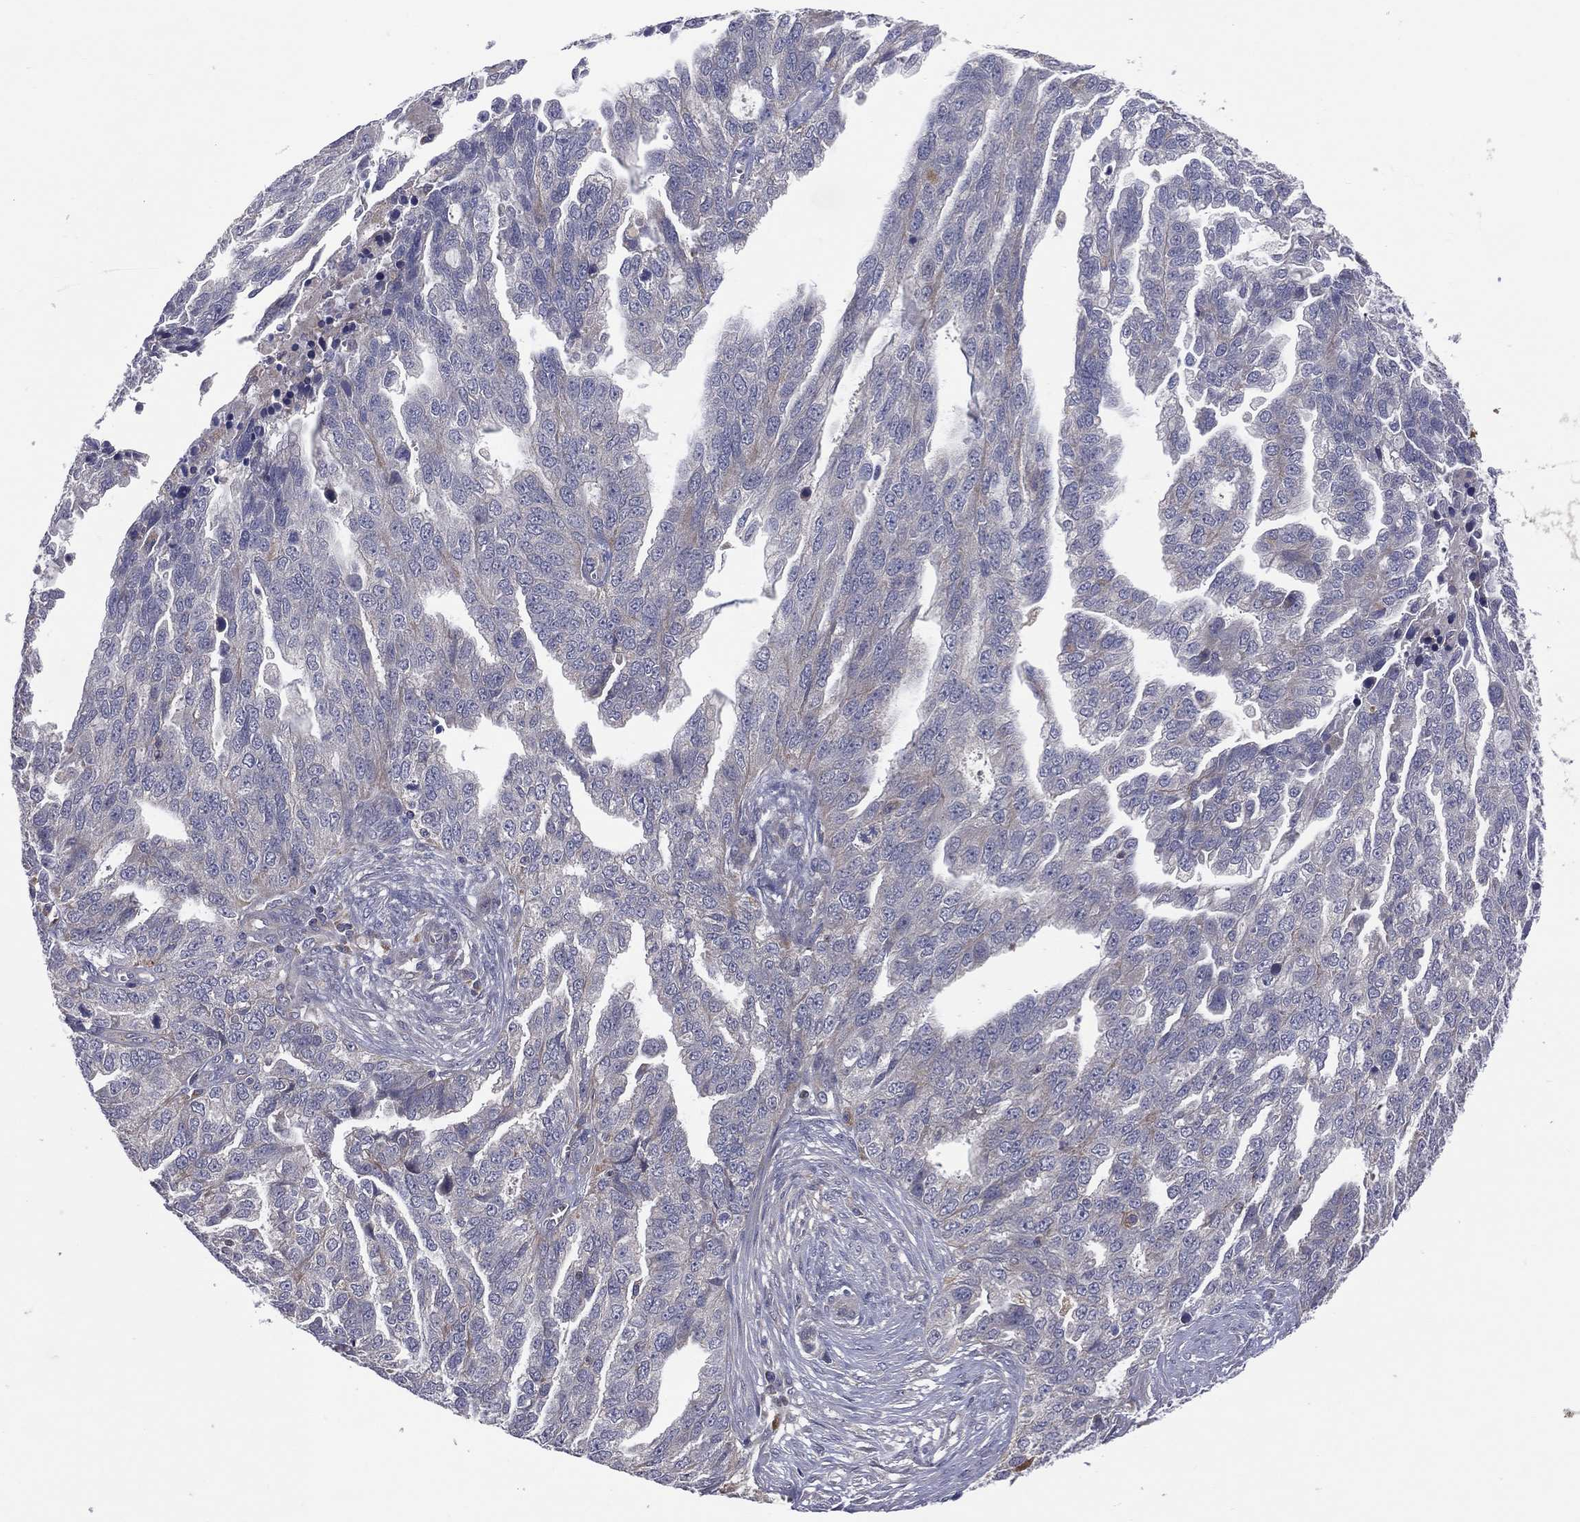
{"staining": {"intensity": "negative", "quantity": "none", "location": "none"}, "tissue": "ovarian cancer", "cell_type": "Tumor cells", "image_type": "cancer", "snomed": [{"axis": "morphology", "description": "Cystadenocarcinoma, serous, NOS"}, {"axis": "topography", "description": "Ovary"}], "caption": "Serous cystadenocarcinoma (ovarian) was stained to show a protein in brown. There is no significant staining in tumor cells.", "gene": "STARD3", "patient": {"sex": "female", "age": 51}}